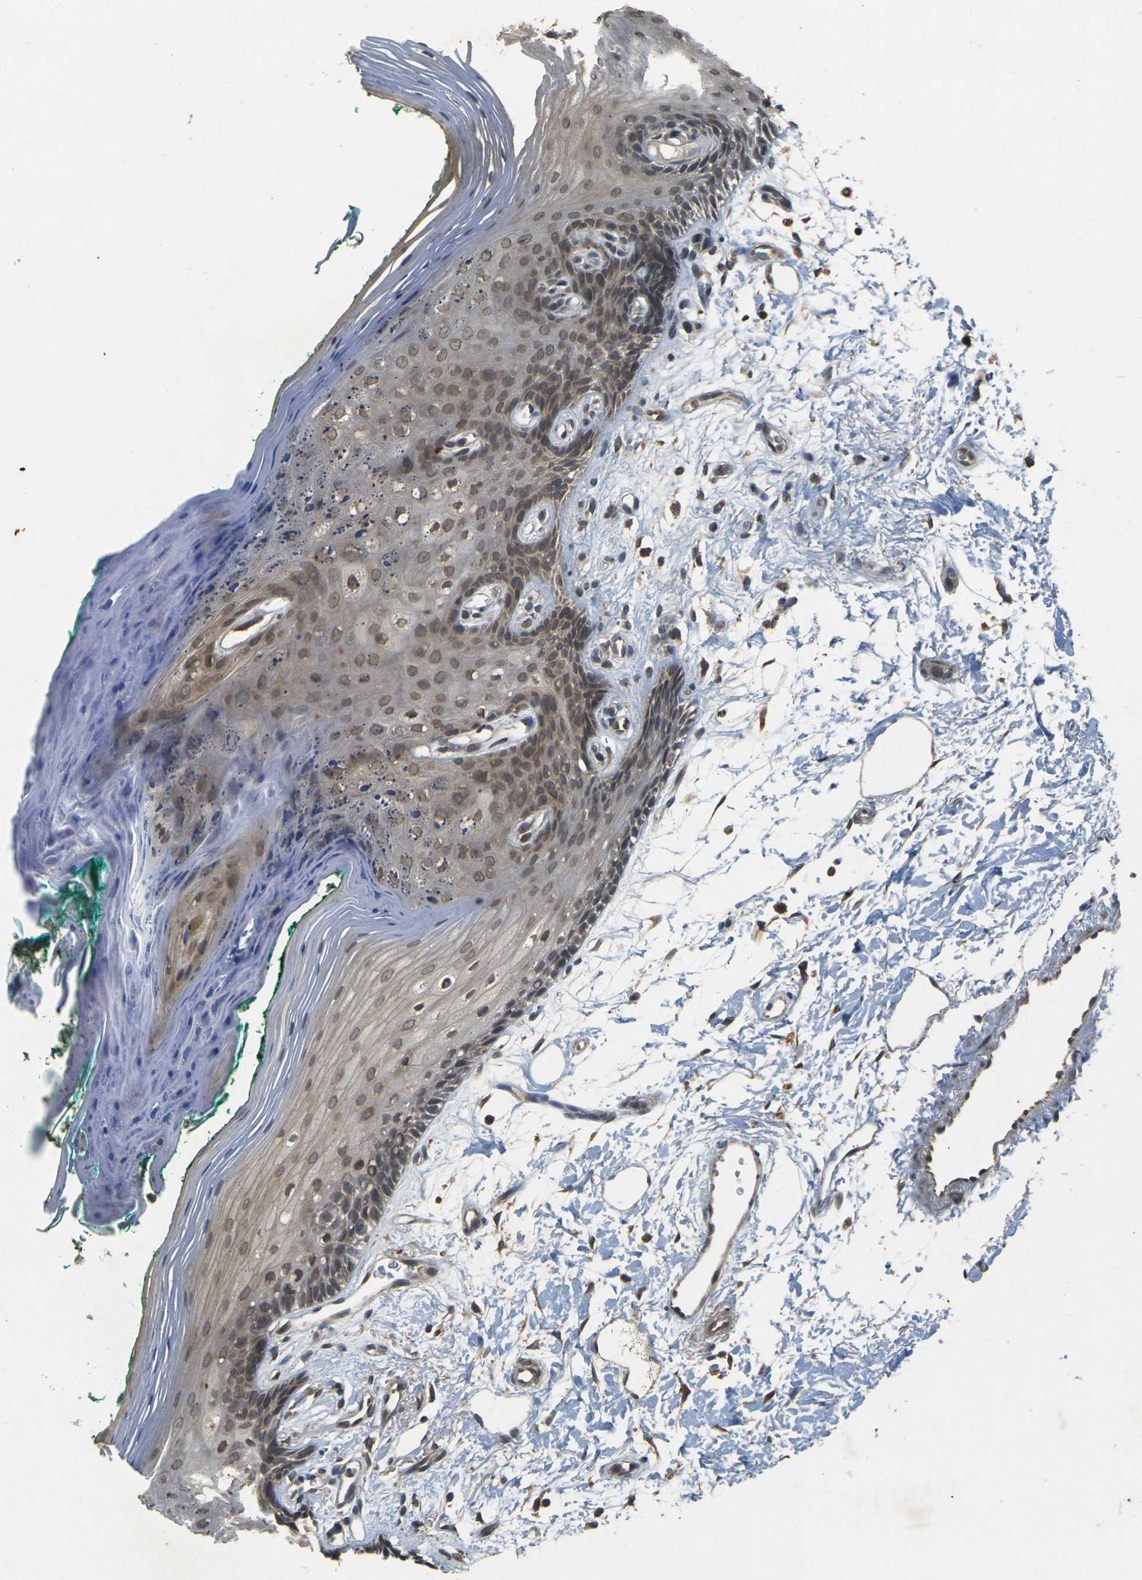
{"staining": {"intensity": "weak", "quantity": ">75%", "location": "cytoplasmic/membranous,nuclear"}, "tissue": "oral mucosa", "cell_type": "Squamous epithelial cells", "image_type": "normal", "snomed": [{"axis": "morphology", "description": "Normal tissue, NOS"}, {"axis": "topography", "description": "Skeletal muscle"}, {"axis": "topography", "description": "Oral tissue"}, {"axis": "topography", "description": "Peripheral nerve tissue"}], "caption": "Brown immunohistochemical staining in unremarkable human oral mucosa shows weak cytoplasmic/membranous,nuclear positivity in about >75% of squamous epithelial cells.", "gene": "ERN1", "patient": {"sex": "female", "age": 84}}